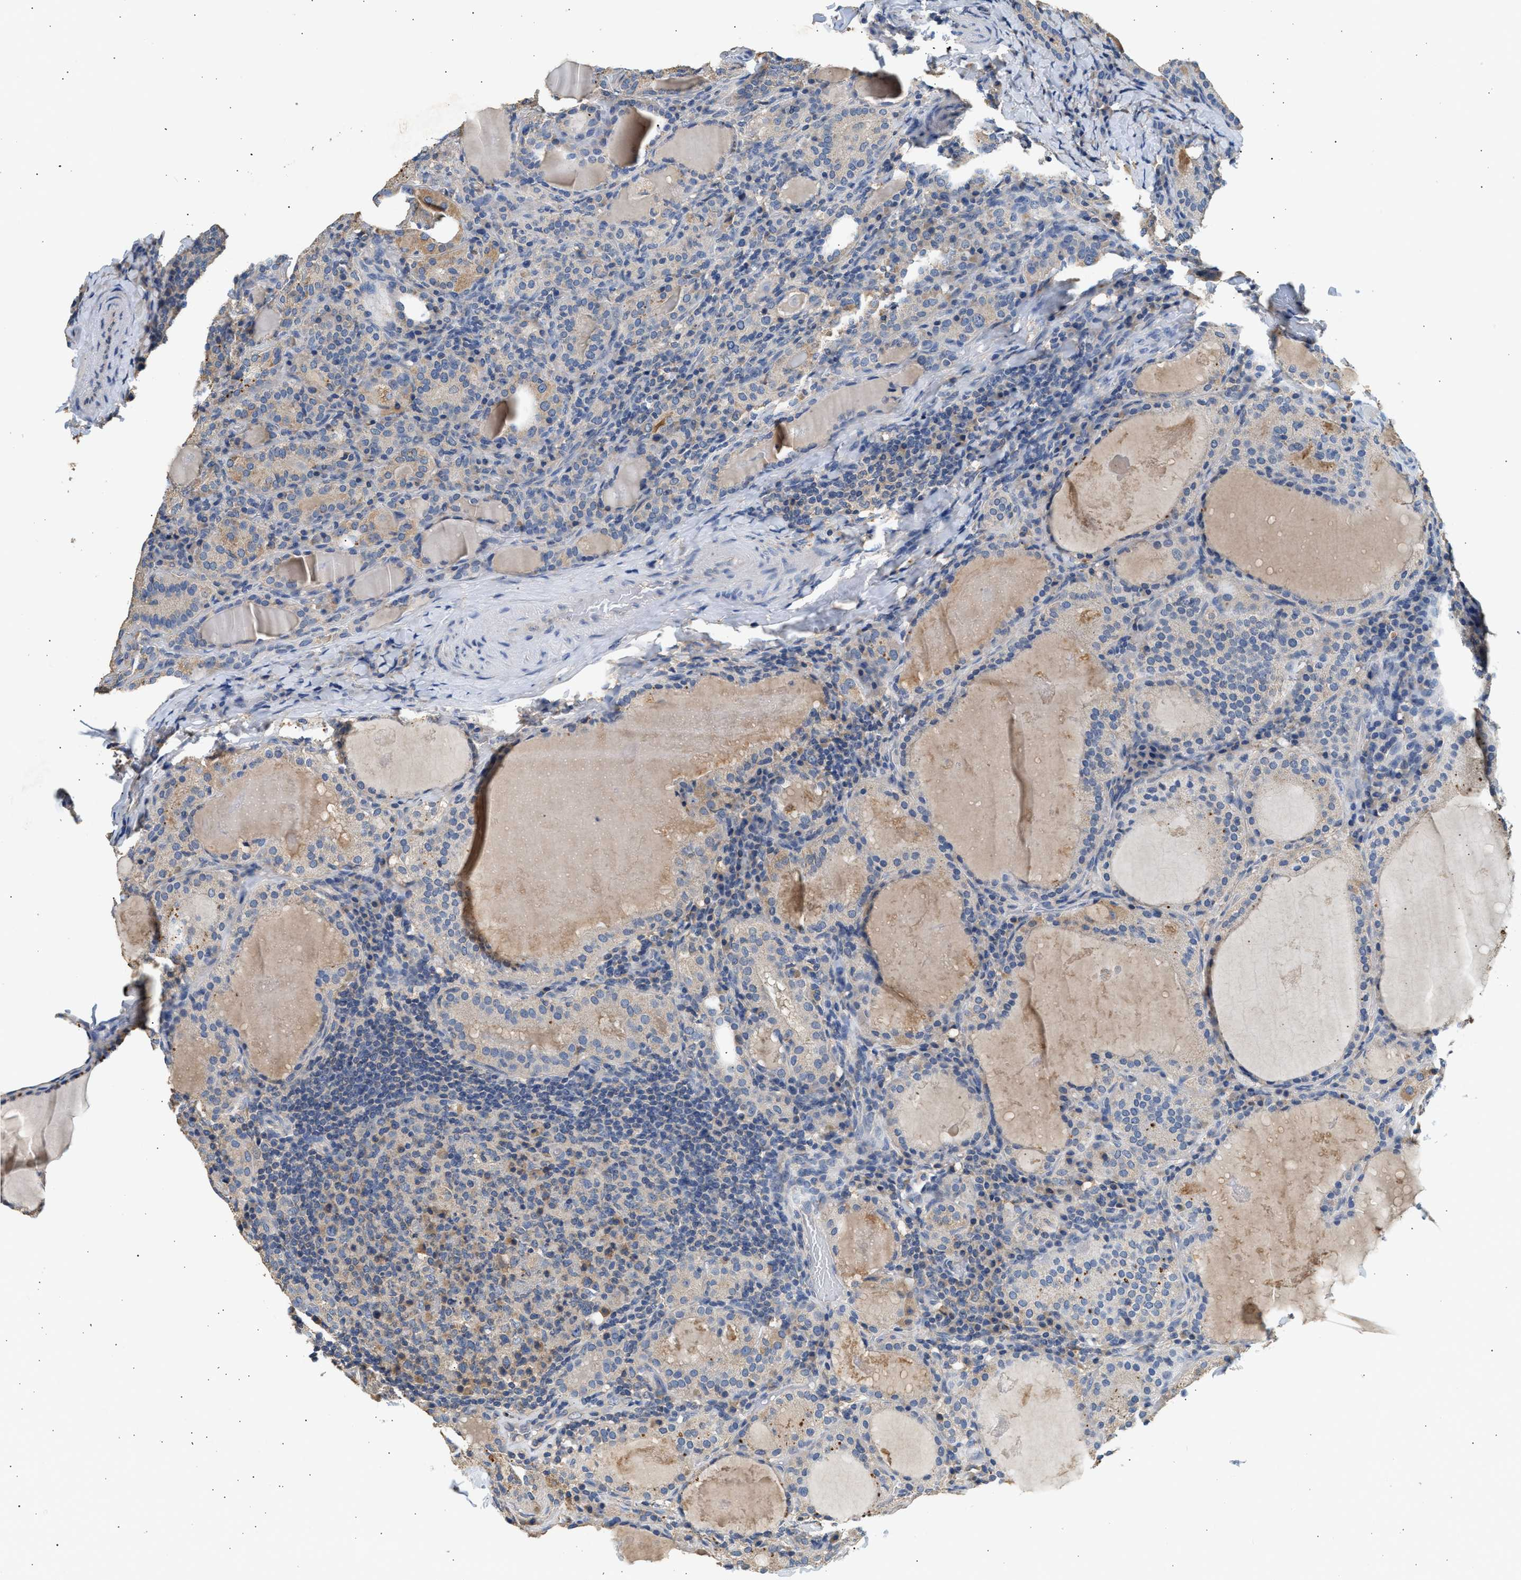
{"staining": {"intensity": "moderate", "quantity": "<25%", "location": "cytoplasmic/membranous"}, "tissue": "thyroid cancer", "cell_type": "Tumor cells", "image_type": "cancer", "snomed": [{"axis": "morphology", "description": "Papillary adenocarcinoma, NOS"}, {"axis": "topography", "description": "Thyroid gland"}], "caption": "IHC (DAB) staining of thyroid cancer (papillary adenocarcinoma) displays moderate cytoplasmic/membranous protein staining in about <25% of tumor cells.", "gene": "WDR31", "patient": {"sex": "female", "age": 42}}